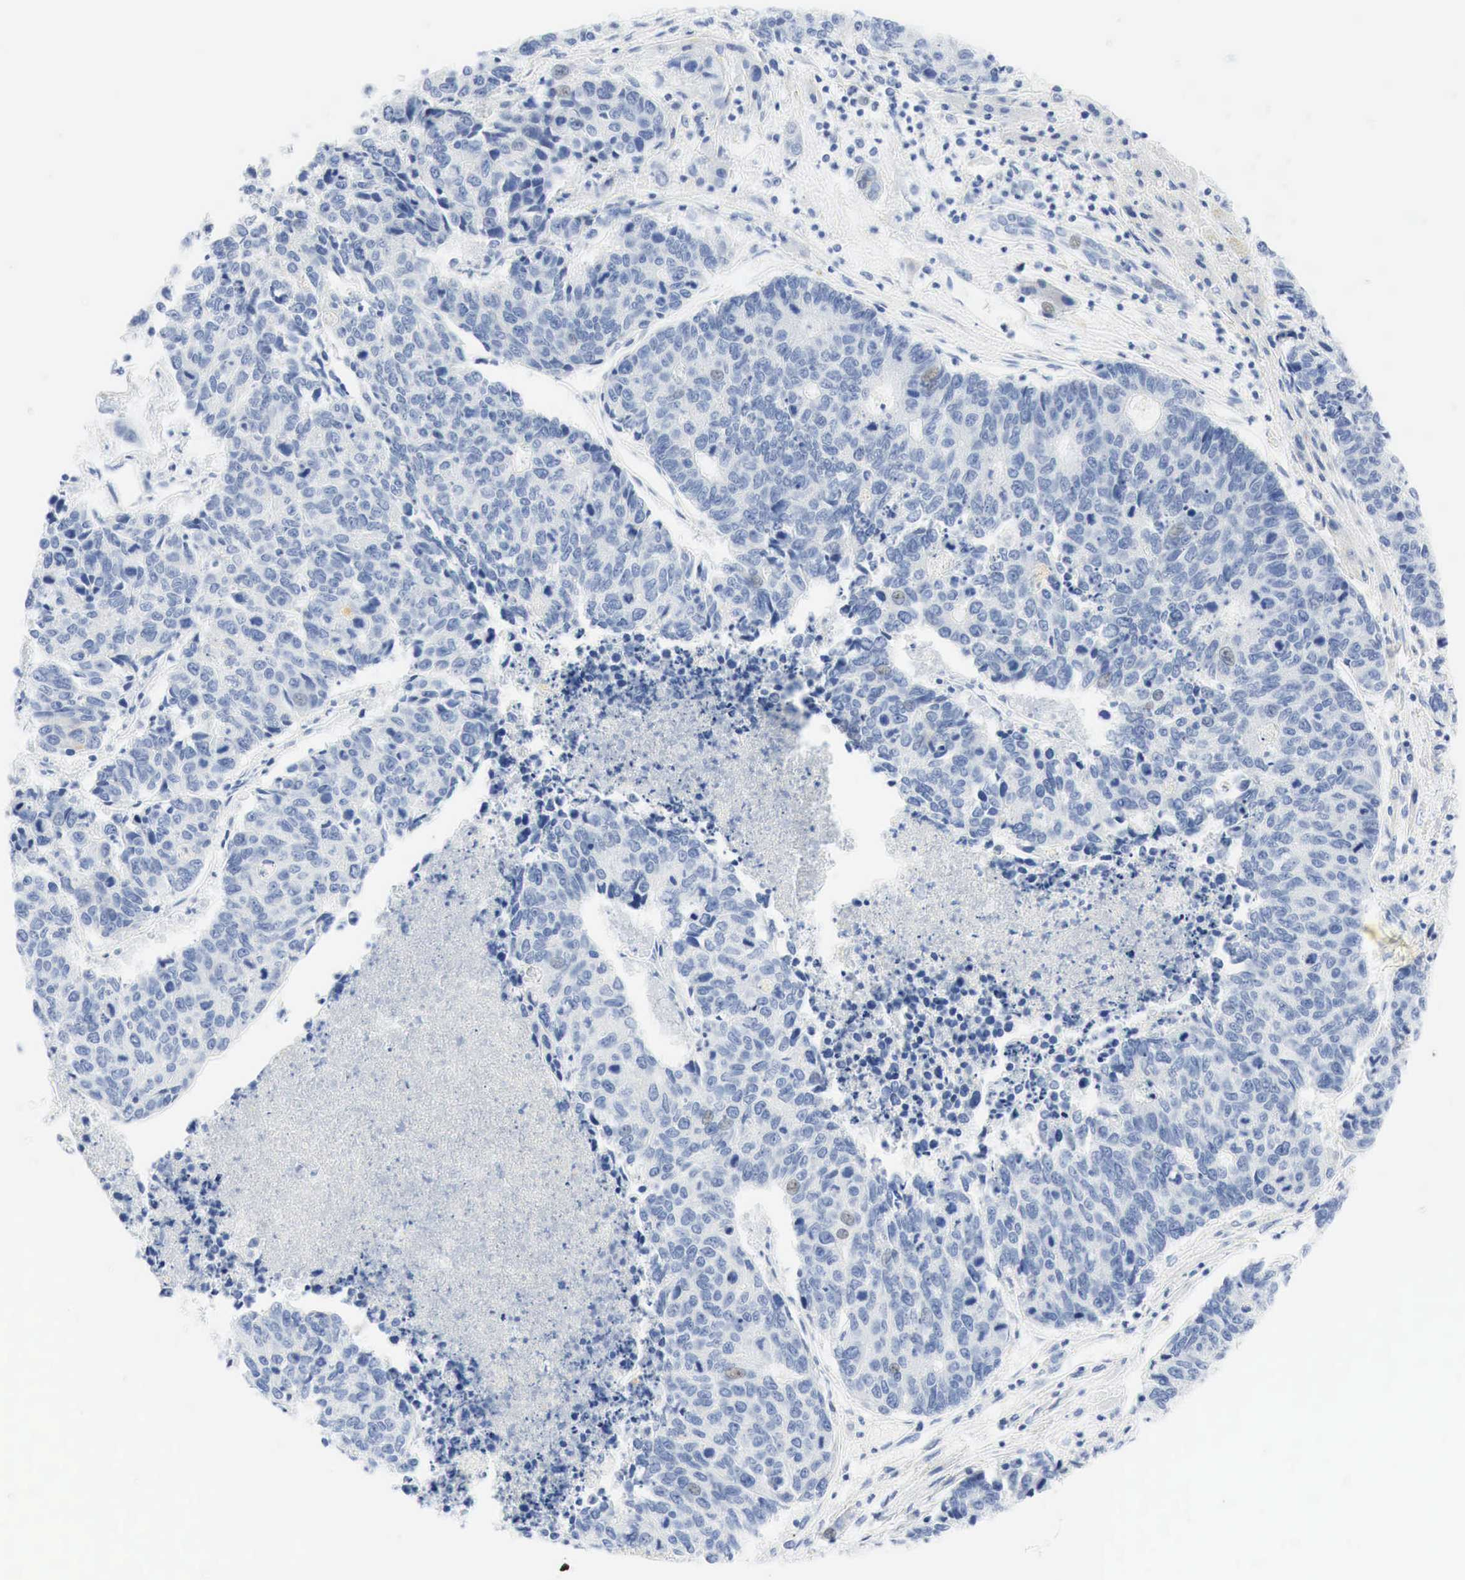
{"staining": {"intensity": "weak", "quantity": "<25%", "location": "nuclear"}, "tissue": "liver cancer", "cell_type": "Tumor cells", "image_type": "cancer", "snomed": [{"axis": "morphology", "description": "Carcinoma, metastatic, NOS"}, {"axis": "topography", "description": "Liver"}], "caption": "This photomicrograph is of liver cancer (metastatic carcinoma) stained with IHC to label a protein in brown with the nuclei are counter-stained blue. There is no positivity in tumor cells.", "gene": "INHA", "patient": {"sex": "male", "age": 49}}